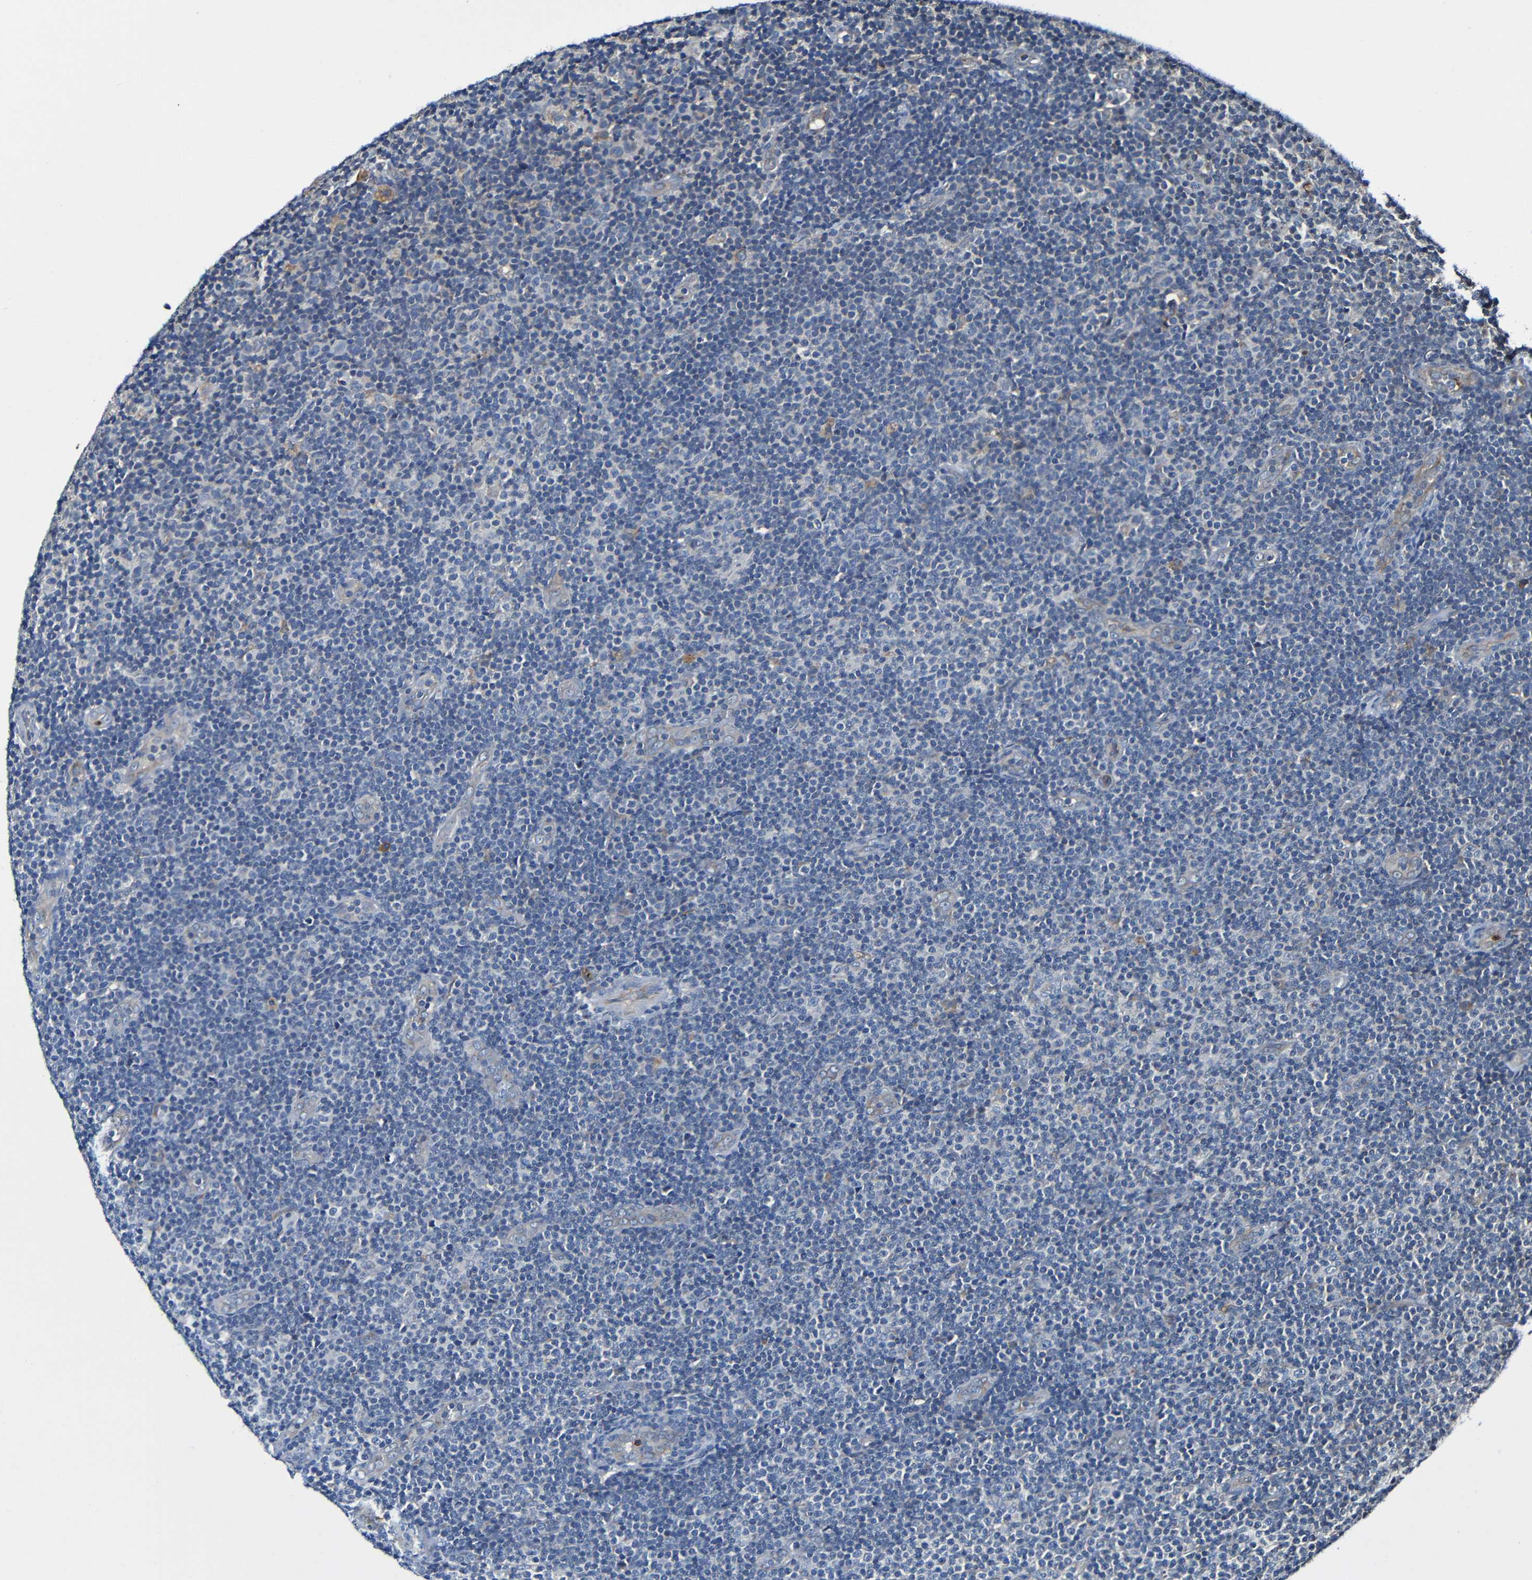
{"staining": {"intensity": "negative", "quantity": "none", "location": "none"}, "tissue": "lymphoma", "cell_type": "Tumor cells", "image_type": "cancer", "snomed": [{"axis": "morphology", "description": "Malignant lymphoma, non-Hodgkin's type, Low grade"}, {"axis": "topography", "description": "Lymph node"}], "caption": "An immunohistochemistry (IHC) micrograph of malignant lymphoma, non-Hodgkin's type (low-grade) is shown. There is no staining in tumor cells of malignant lymphoma, non-Hodgkin's type (low-grade).", "gene": "ADAM15", "patient": {"sex": "male", "age": 83}}